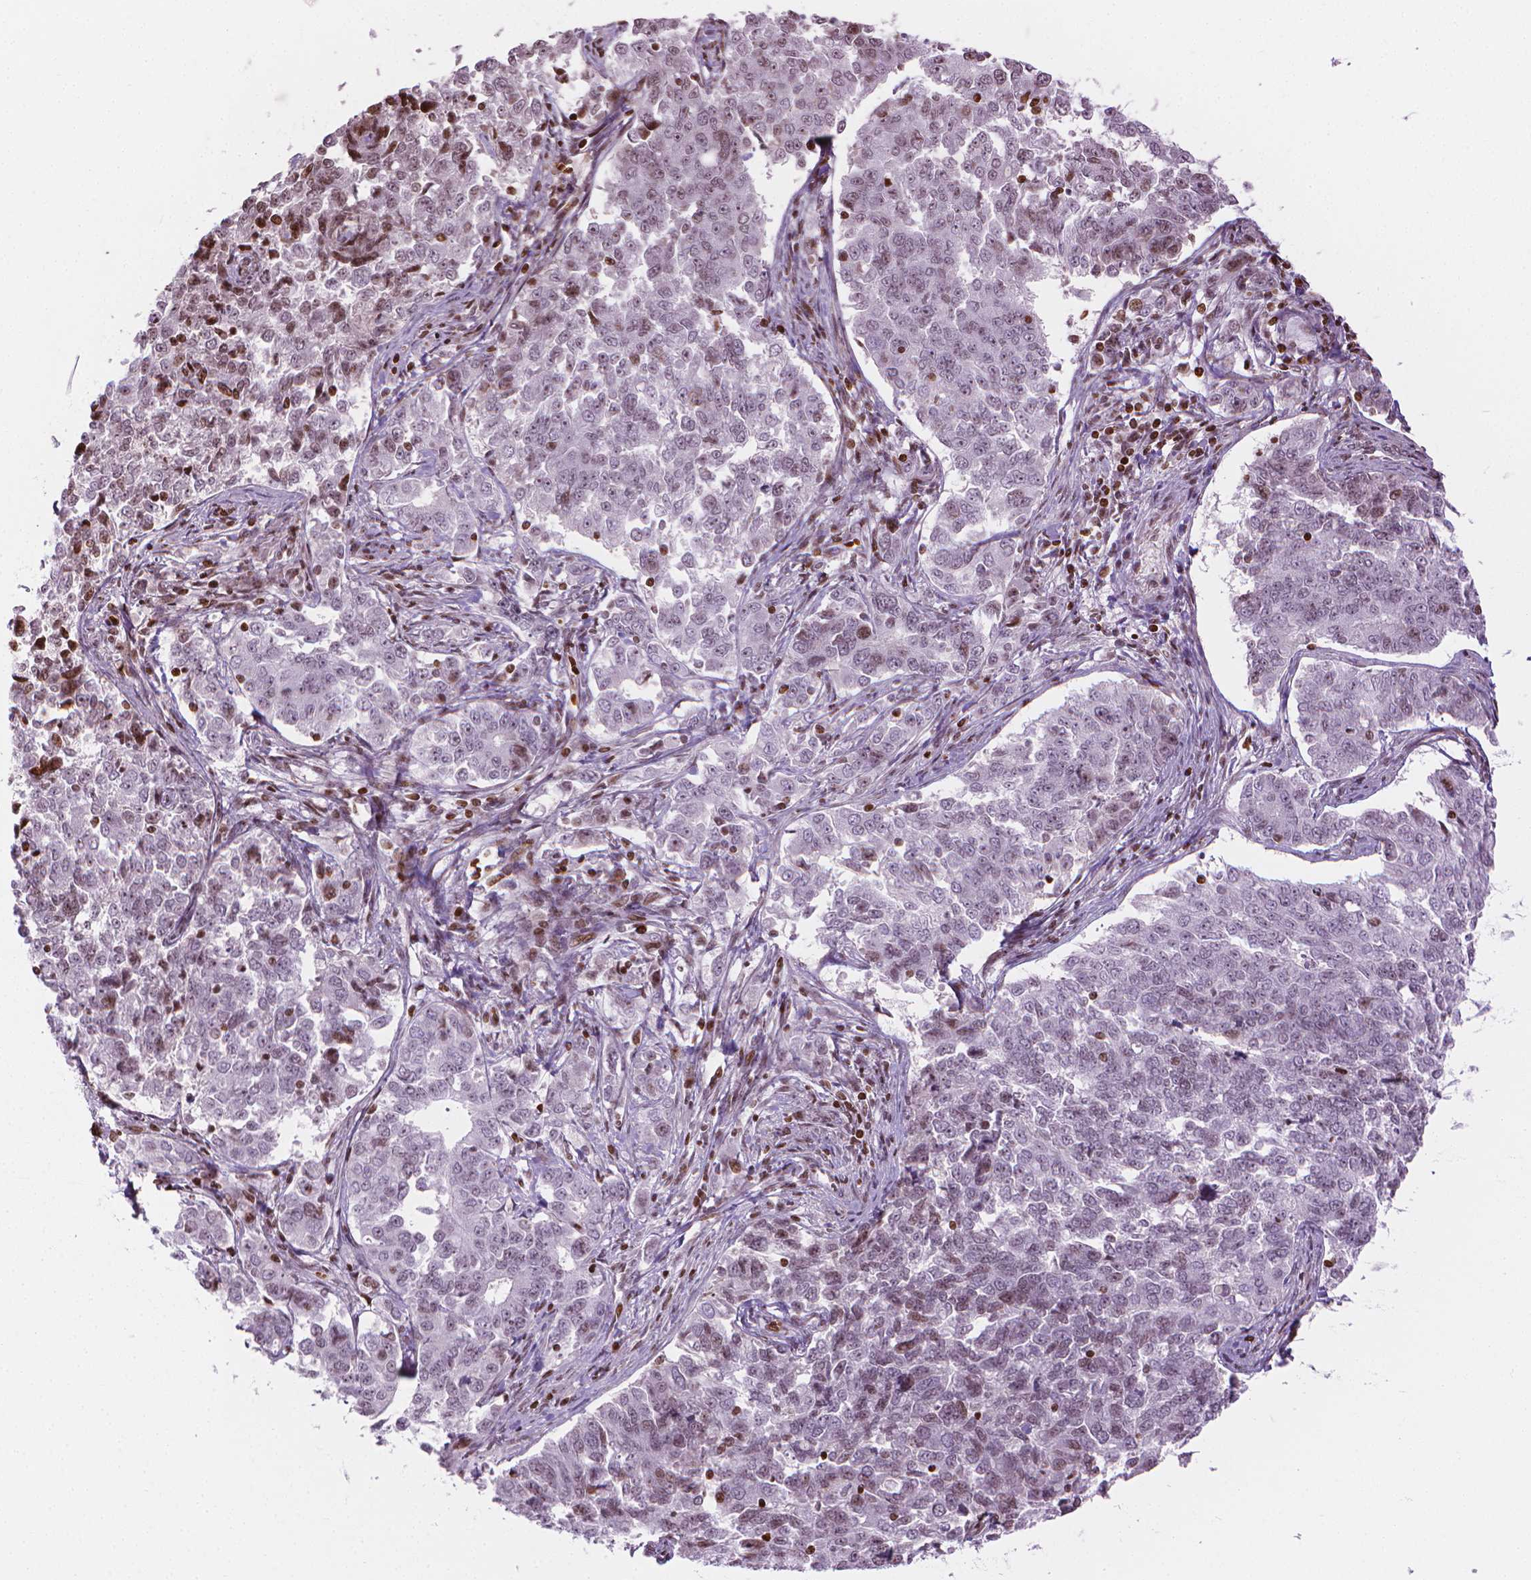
{"staining": {"intensity": "moderate", "quantity": "<25%", "location": "nuclear"}, "tissue": "endometrial cancer", "cell_type": "Tumor cells", "image_type": "cancer", "snomed": [{"axis": "morphology", "description": "Adenocarcinoma, NOS"}, {"axis": "topography", "description": "Endometrium"}], "caption": "DAB immunohistochemical staining of human endometrial adenocarcinoma demonstrates moderate nuclear protein positivity in about <25% of tumor cells.", "gene": "PIP4K2A", "patient": {"sex": "female", "age": 43}}